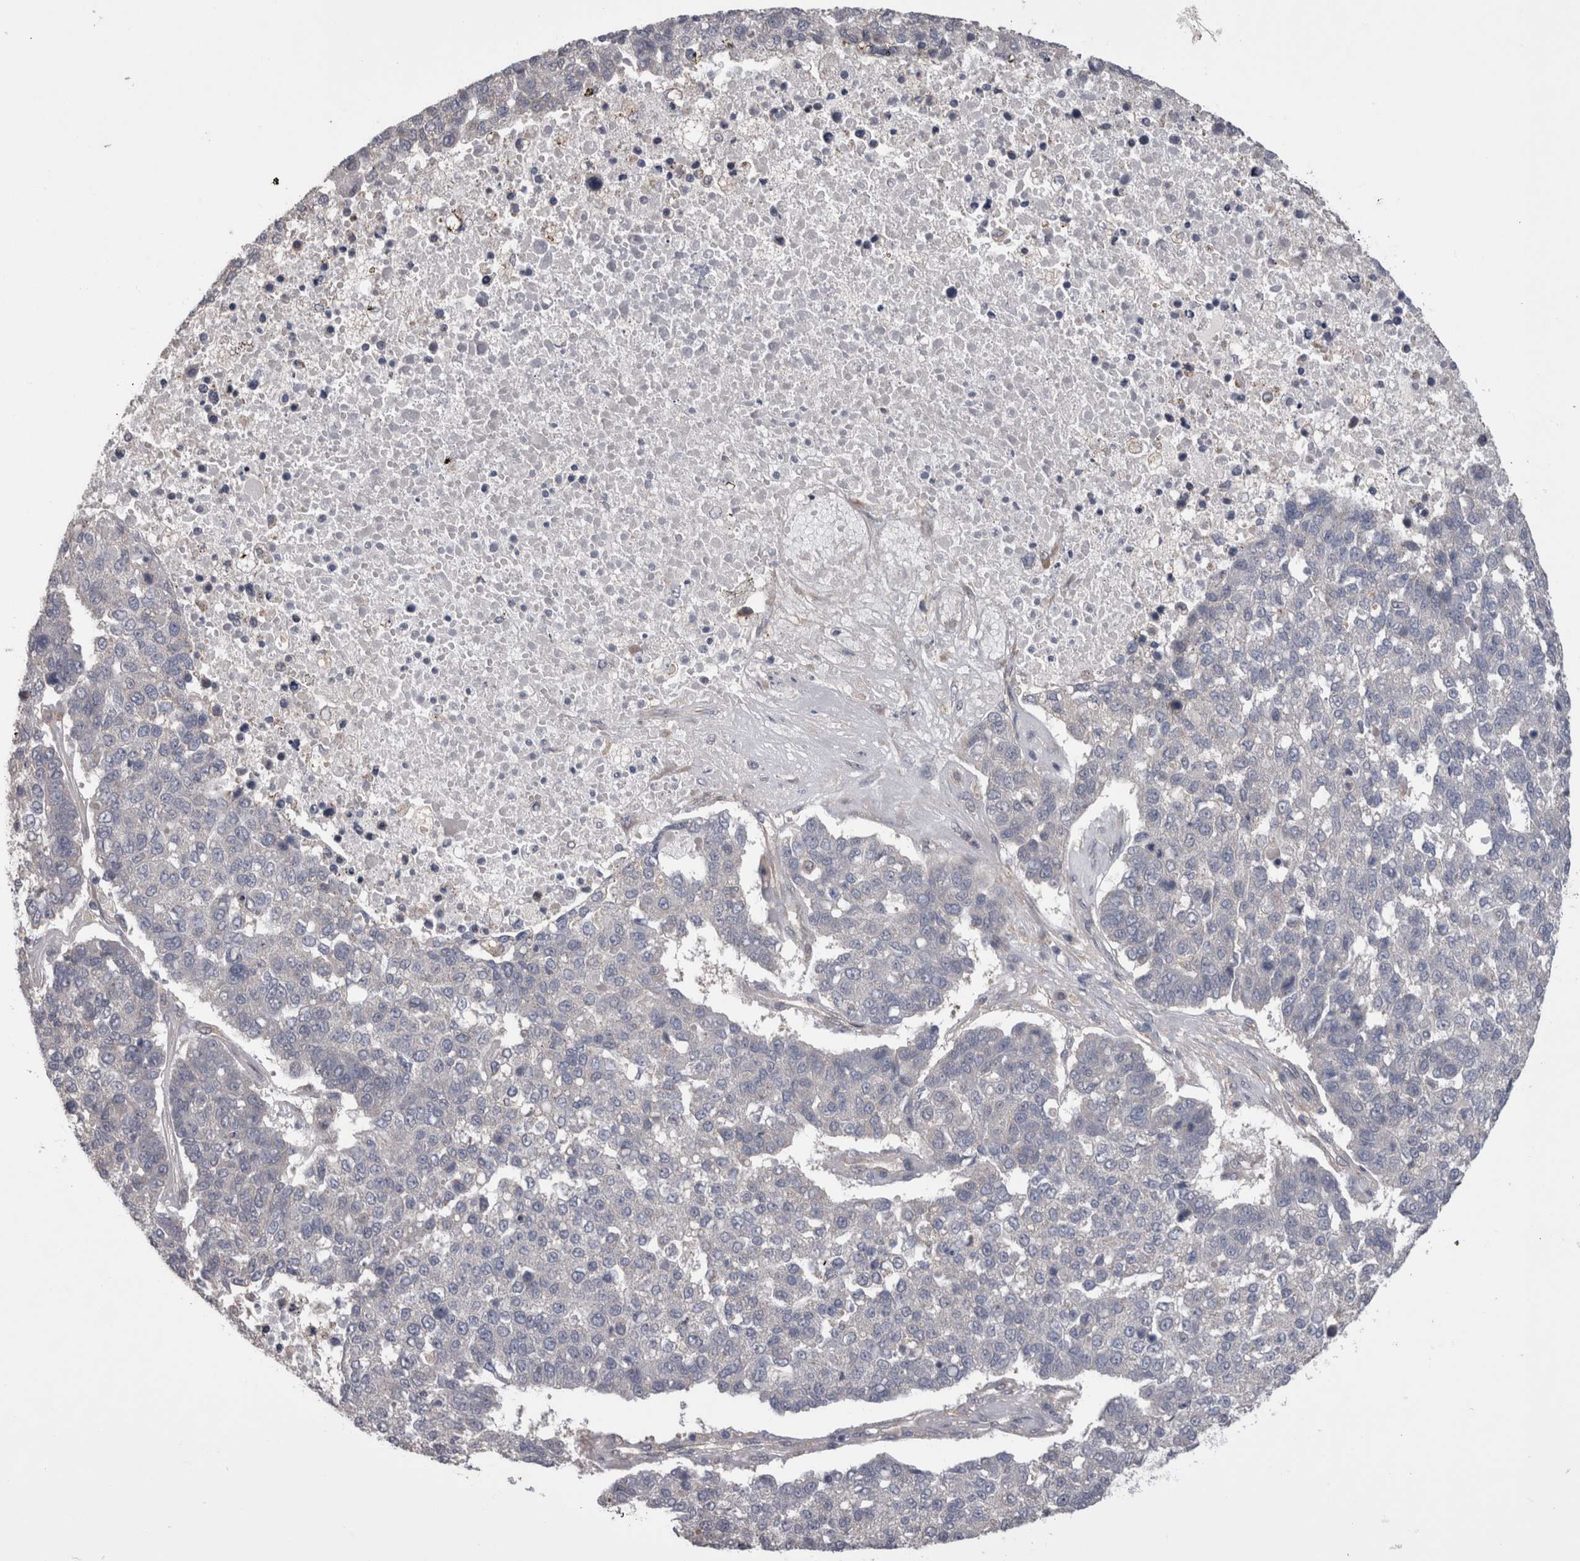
{"staining": {"intensity": "negative", "quantity": "none", "location": "none"}, "tissue": "pancreatic cancer", "cell_type": "Tumor cells", "image_type": "cancer", "snomed": [{"axis": "morphology", "description": "Adenocarcinoma, NOS"}, {"axis": "topography", "description": "Pancreas"}], "caption": "This image is of pancreatic cancer (adenocarcinoma) stained with immunohistochemistry to label a protein in brown with the nuclei are counter-stained blue. There is no staining in tumor cells.", "gene": "DCTN6", "patient": {"sex": "female", "age": 61}}